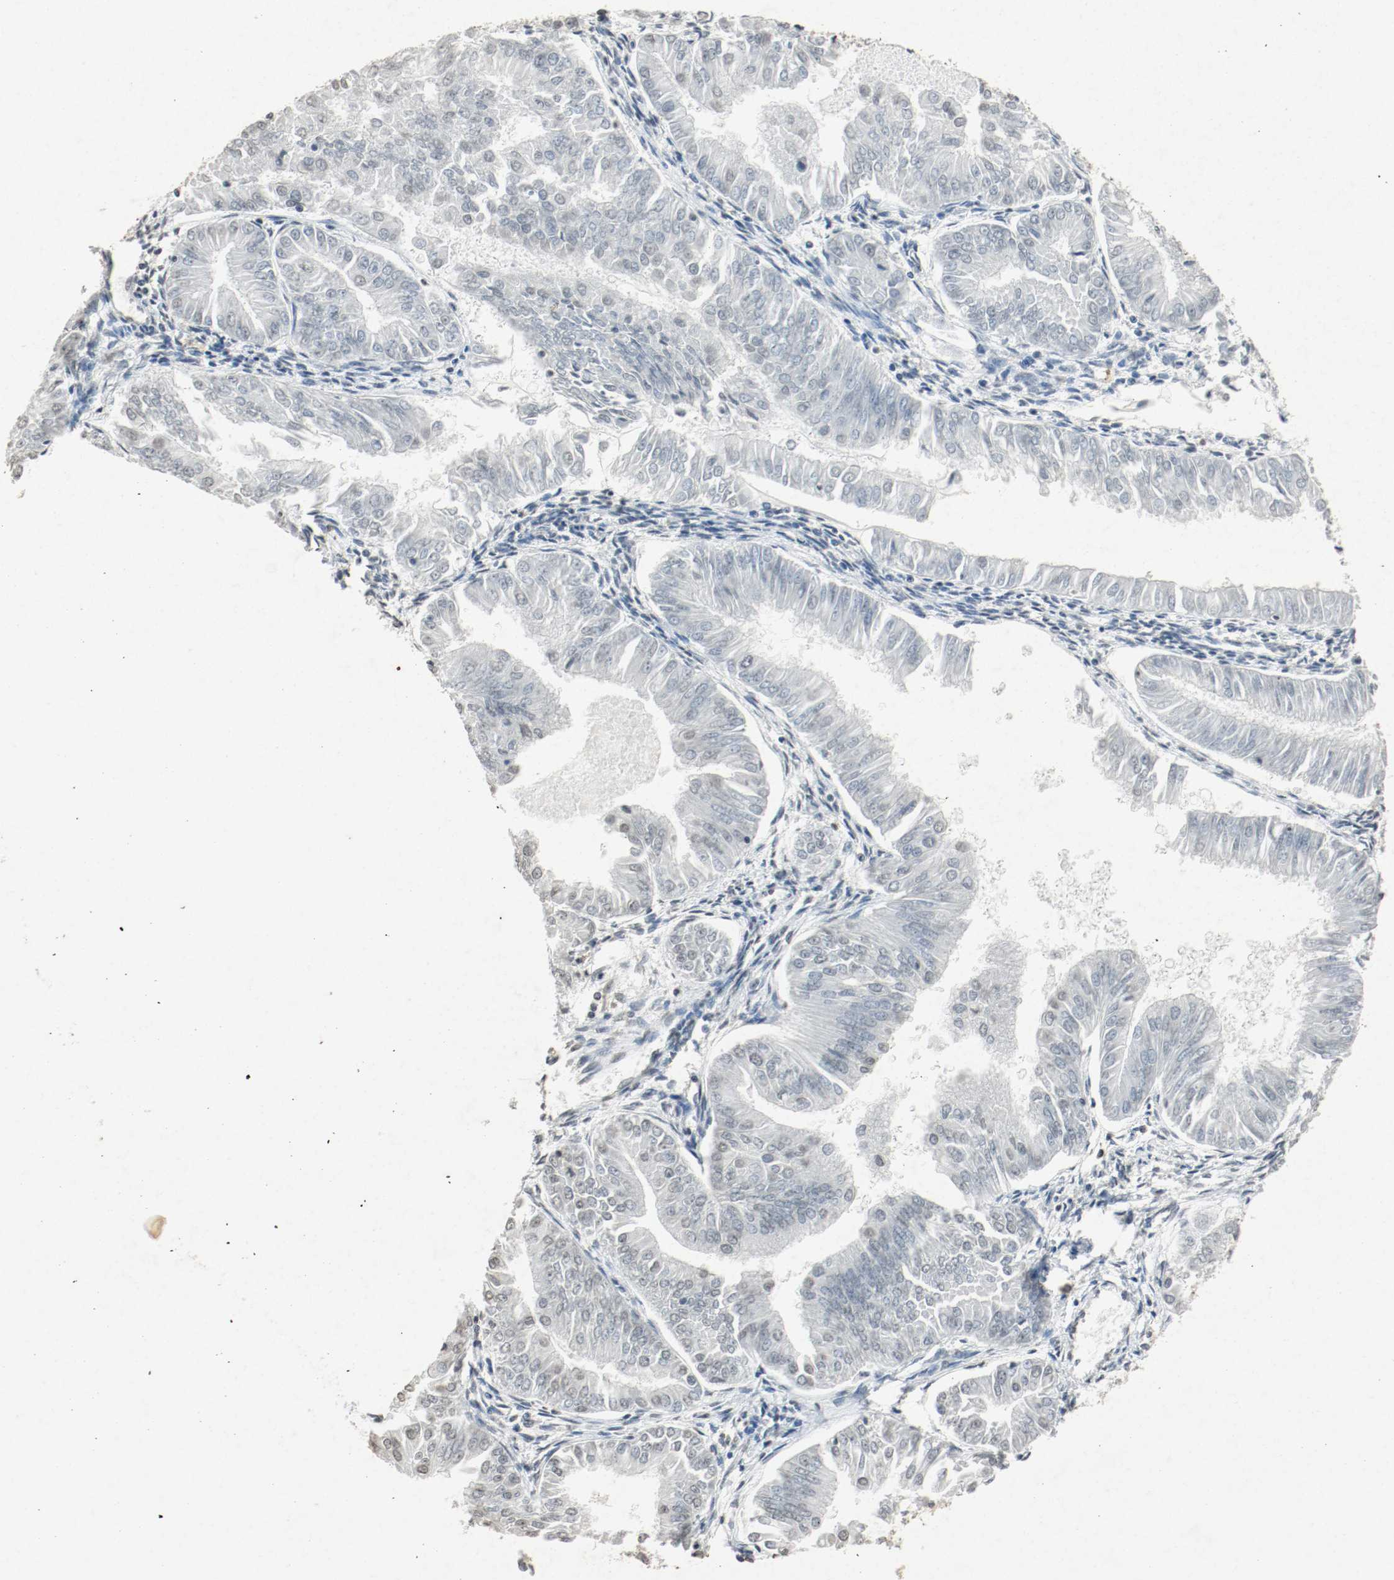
{"staining": {"intensity": "negative", "quantity": "none", "location": "none"}, "tissue": "endometrial cancer", "cell_type": "Tumor cells", "image_type": "cancer", "snomed": [{"axis": "morphology", "description": "Adenocarcinoma, NOS"}, {"axis": "topography", "description": "Endometrium"}], "caption": "Immunohistochemistry photomicrograph of neoplastic tissue: endometrial adenocarcinoma stained with DAB (3,3'-diaminobenzidine) shows no significant protein expression in tumor cells.", "gene": "DNMT1", "patient": {"sex": "female", "age": 53}}